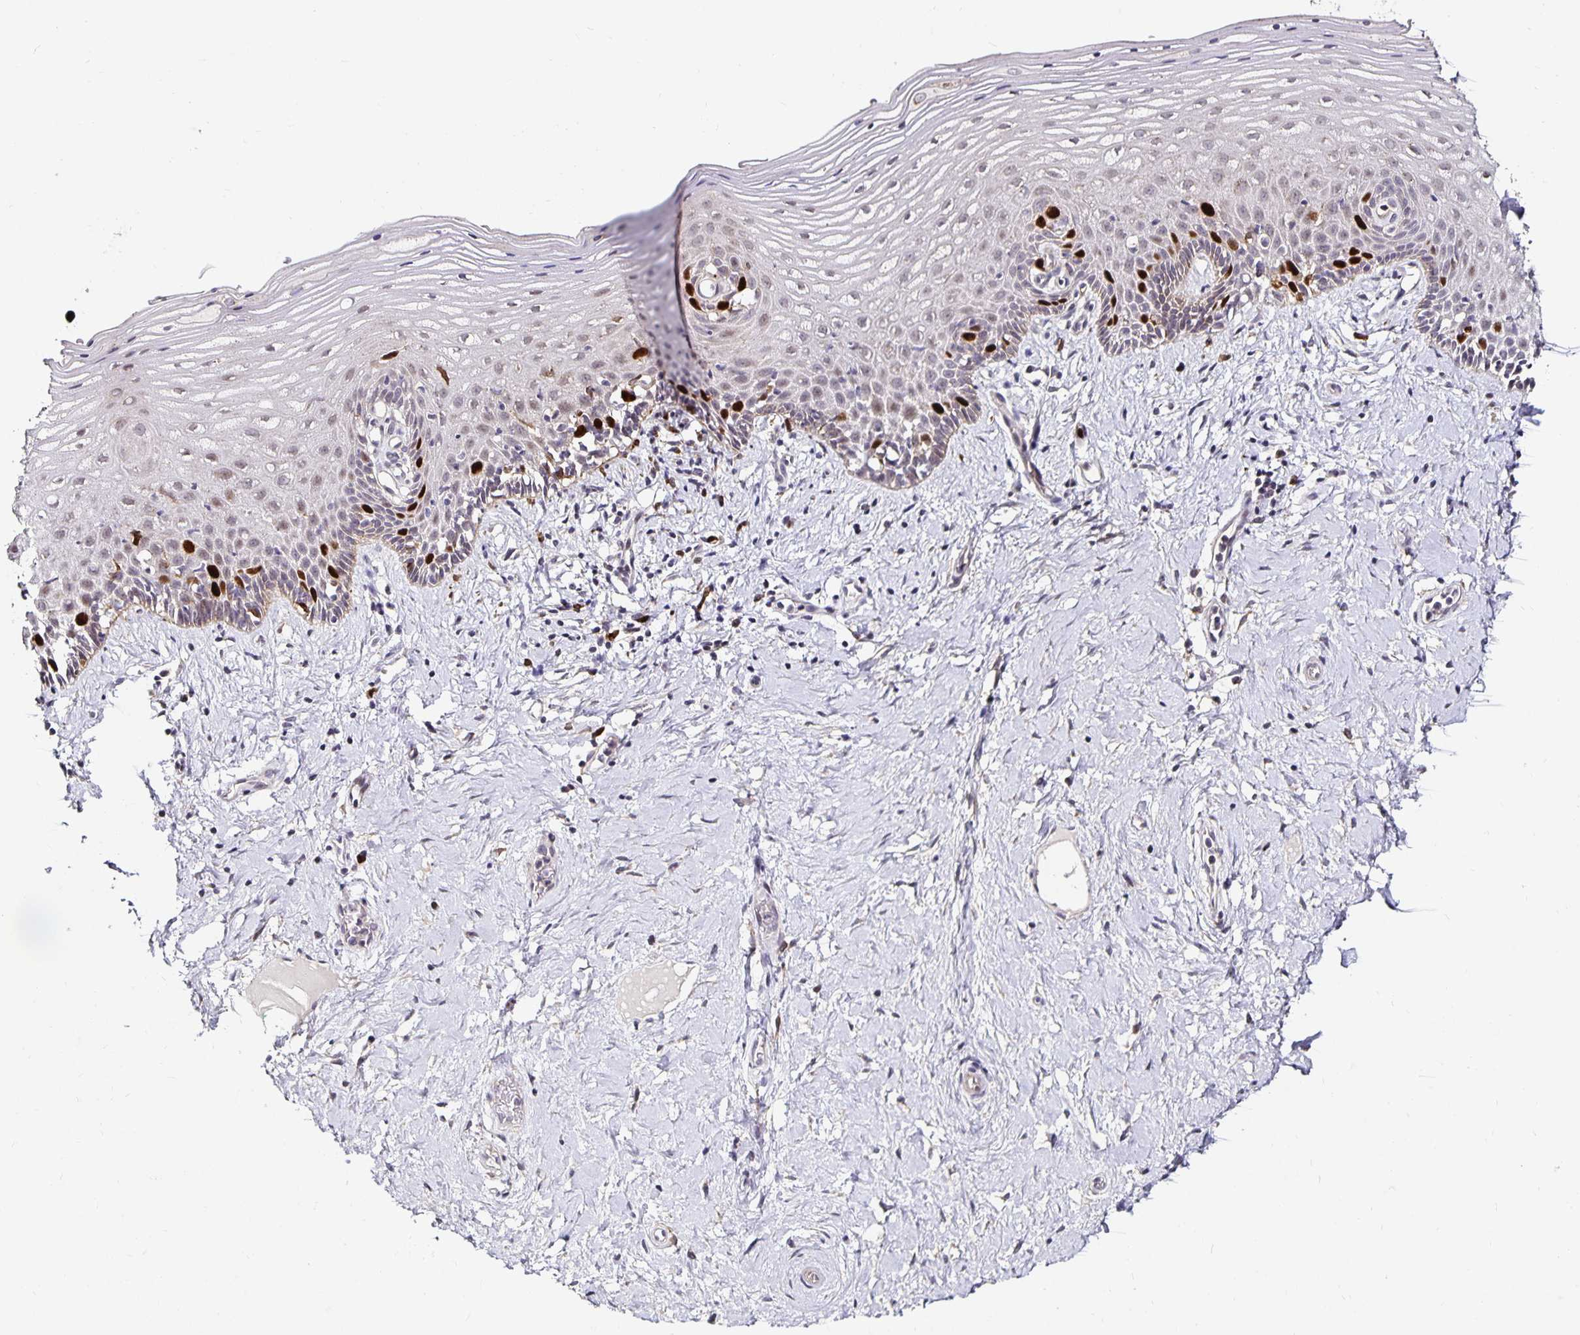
{"staining": {"intensity": "strong", "quantity": "<25%", "location": "nuclear"}, "tissue": "vagina", "cell_type": "Squamous epithelial cells", "image_type": "normal", "snomed": [{"axis": "morphology", "description": "Normal tissue, NOS"}, {"axis": "topography", "description": "Vagina"}], "caption": "Squamous epithelial cells show medium levels of strong nuclear staining in about <25% of cells in benign vagina. Ihc stains the protein in brown and the nuclei are stained blue.", "gene": "ANLN", "patient": {"sex": "female", "age": 42}}